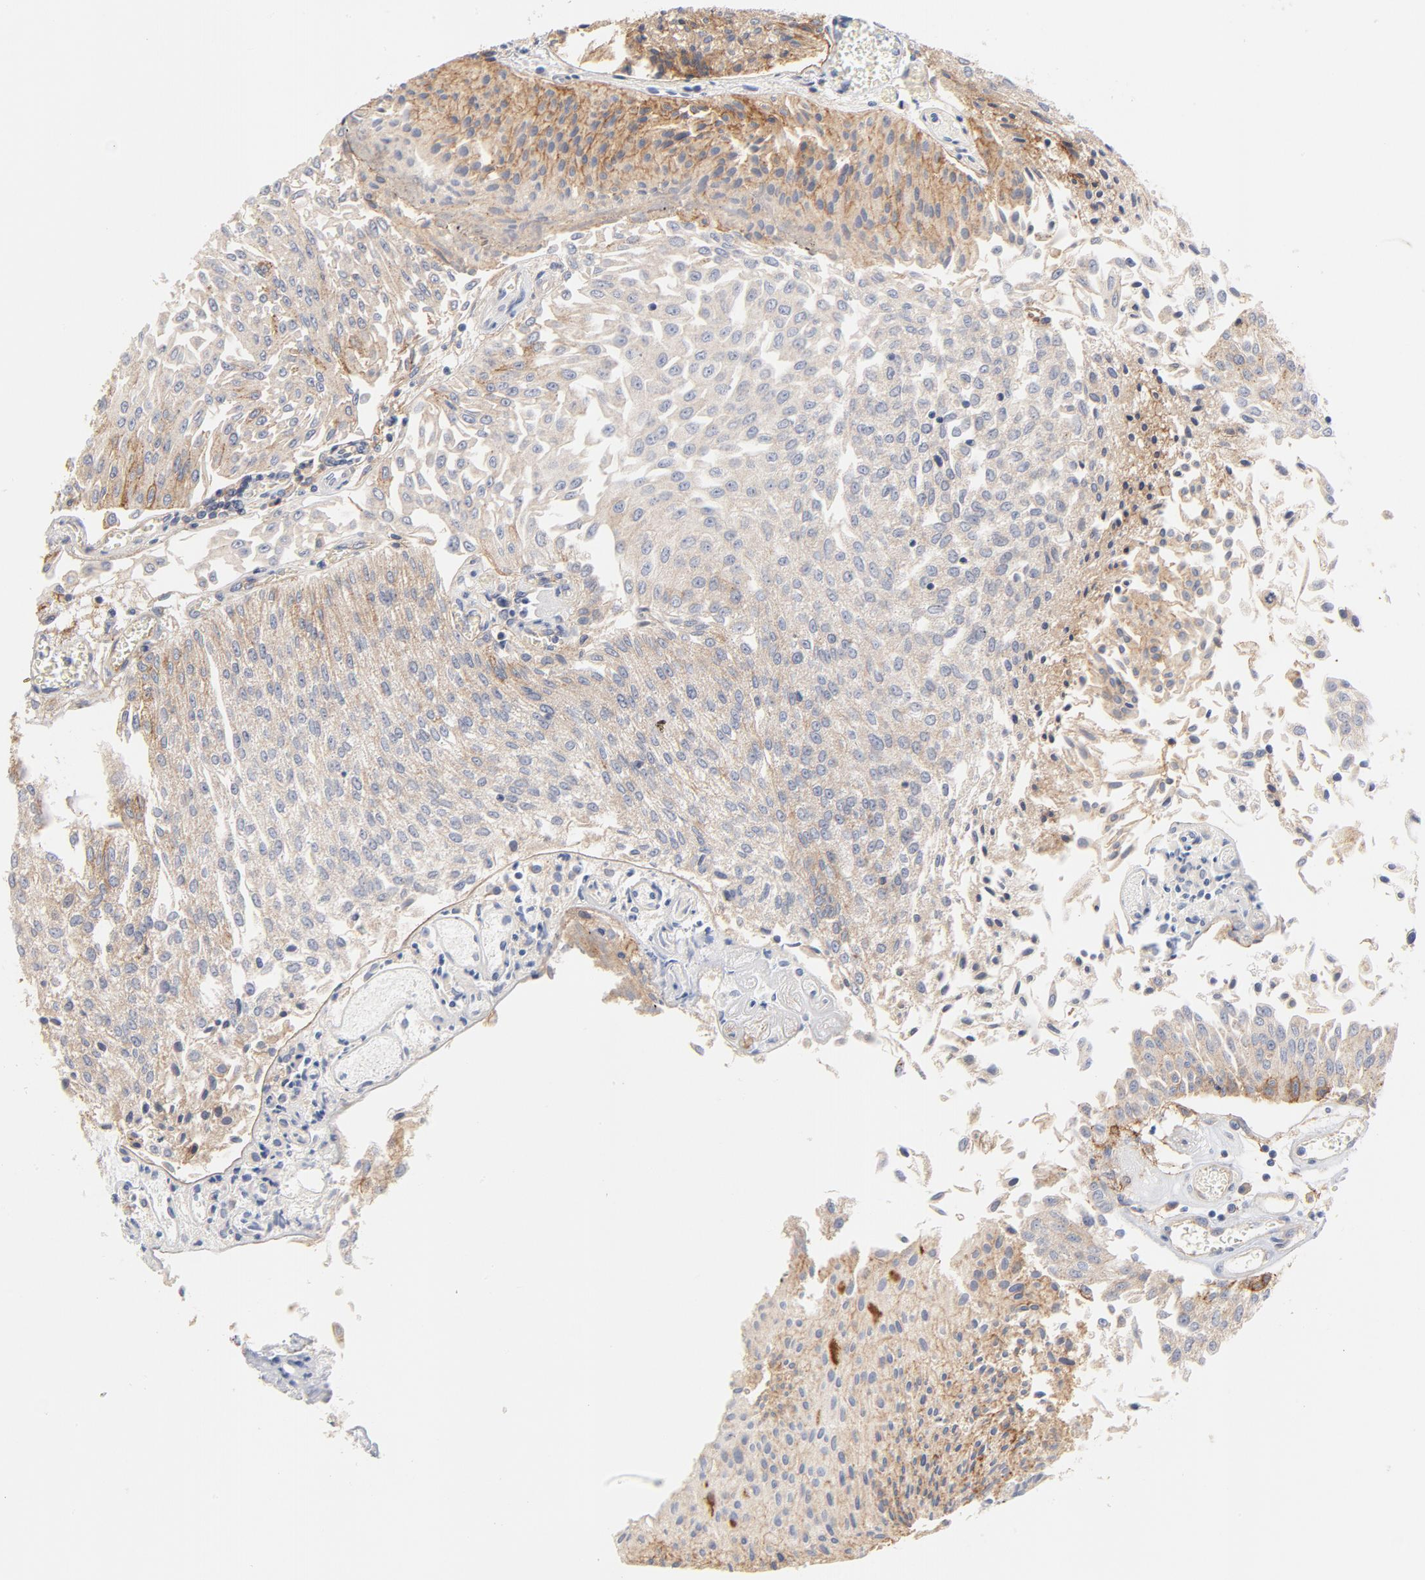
{"staining": {"intensity": "weak", "quantity": "25%-75%", "location": "cytoplasmic/membranous"}, "tissue": "urothelial cancer", "cell_type": "Tumor cells", "image_type": "cancer", "snomed": [{"axis": "morphology", "description": "Urothelial carcinoma, Low grade"}, {"axis": "topography", "description": "Urinary bladder"}], "caption": "A photomicrograph showing weak cytoplasmic/membranous staining in about 25%-75% of tumor cells in urothelial cancer, as visualized by brown immunohistochemical staining.", "gene": "SETD3", "patient": {"sex": "male", "age": 86}}